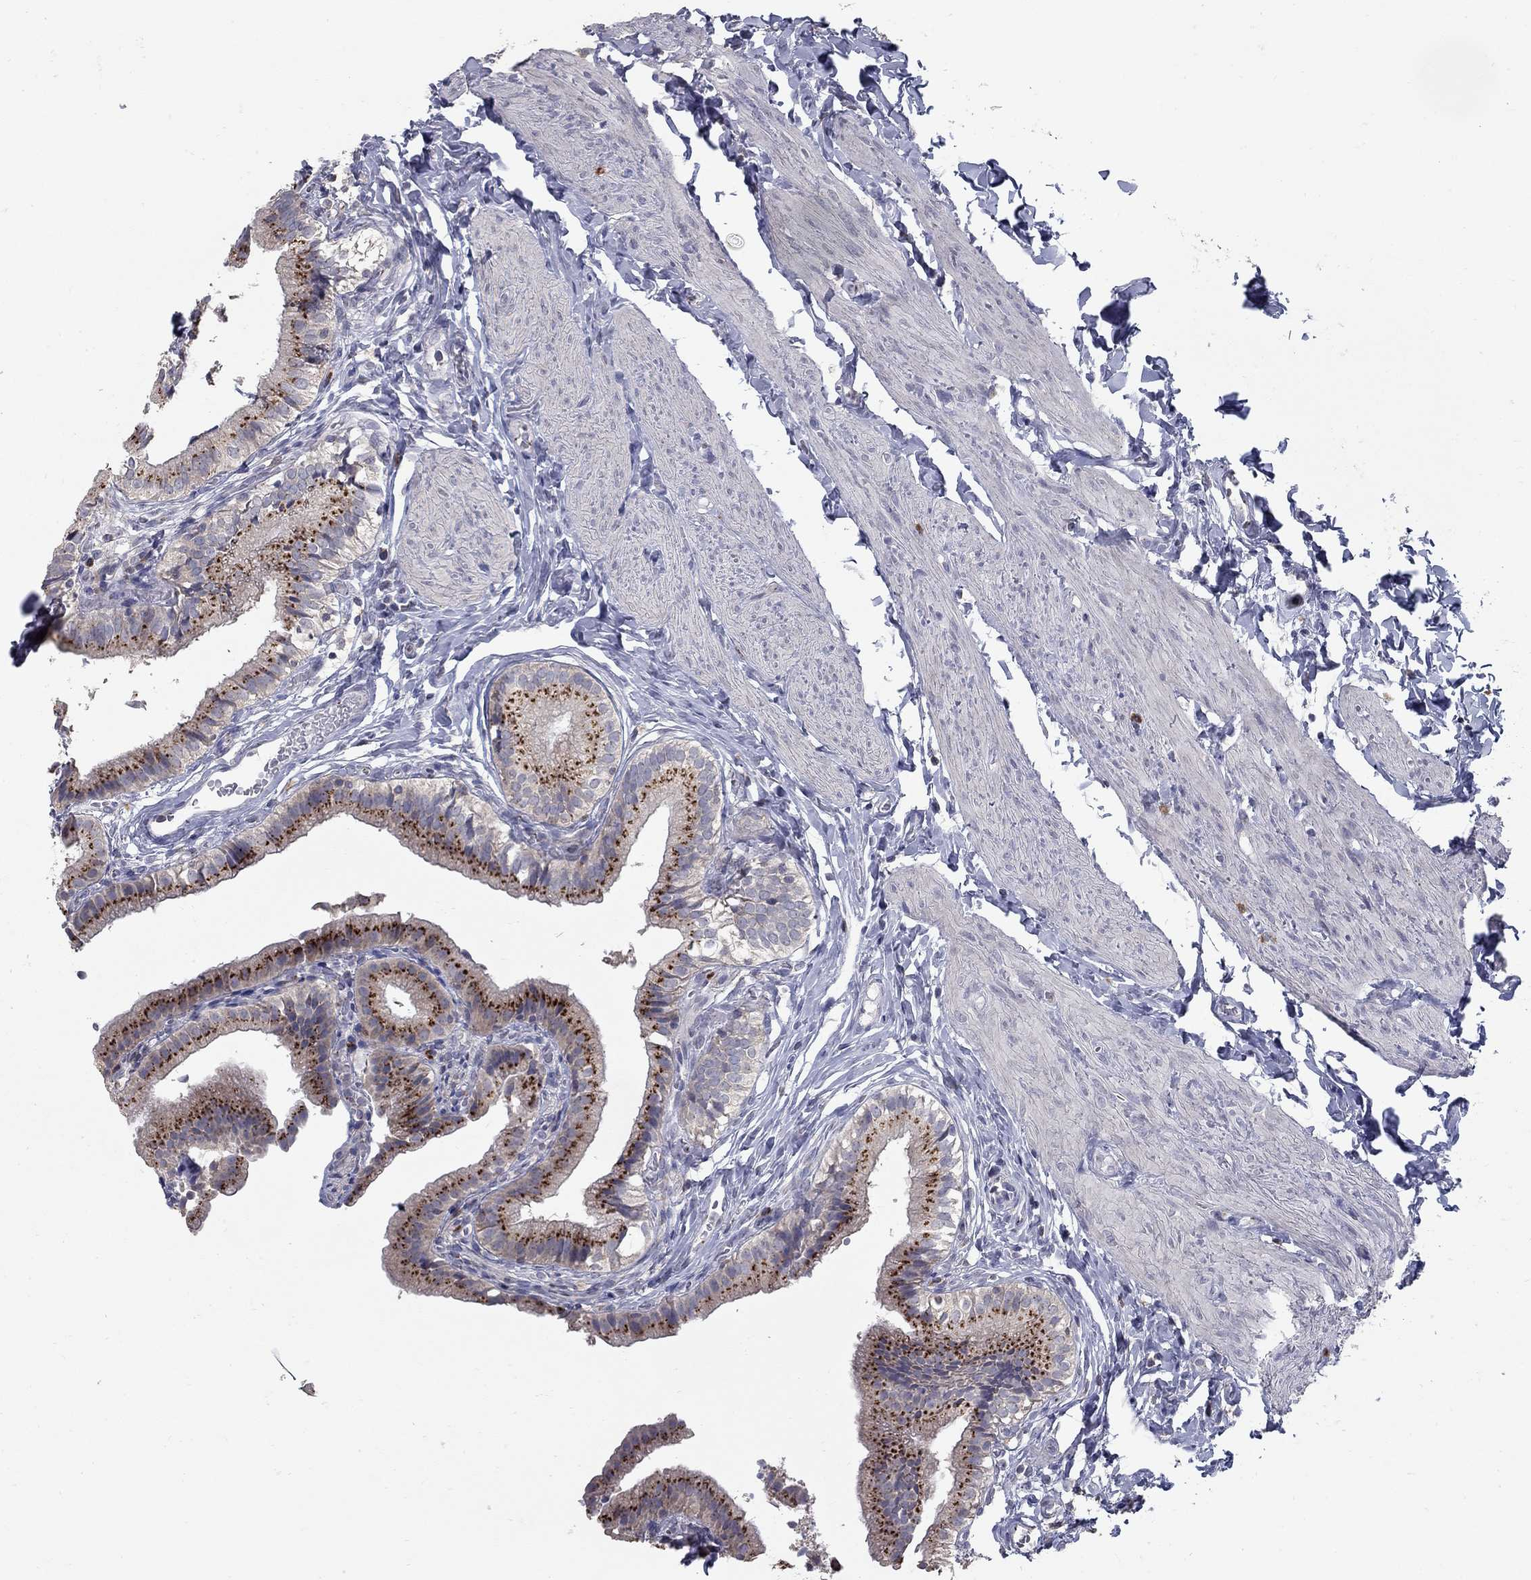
{"staining": {"intensity": "strong", "quantity": "25%-75%", "location": "cytoplasmic/membranous"}, "tissue": "gallbladder", "cell_type": "Glandular cells", "image_type": "normal", "snomed": [{"axis": "morphology", "description": "Normal tissue, NOS"}, {"axis": "topography", "description": "Gallbladder"}], "caption": "Protein analysis of normal gallbladder shows strong cytoplasmic/membranous positivity in about 25%-75% of glandular cells.", "gene": "KIAA0319L", "patient": {"sex": "female", "age": 47}}